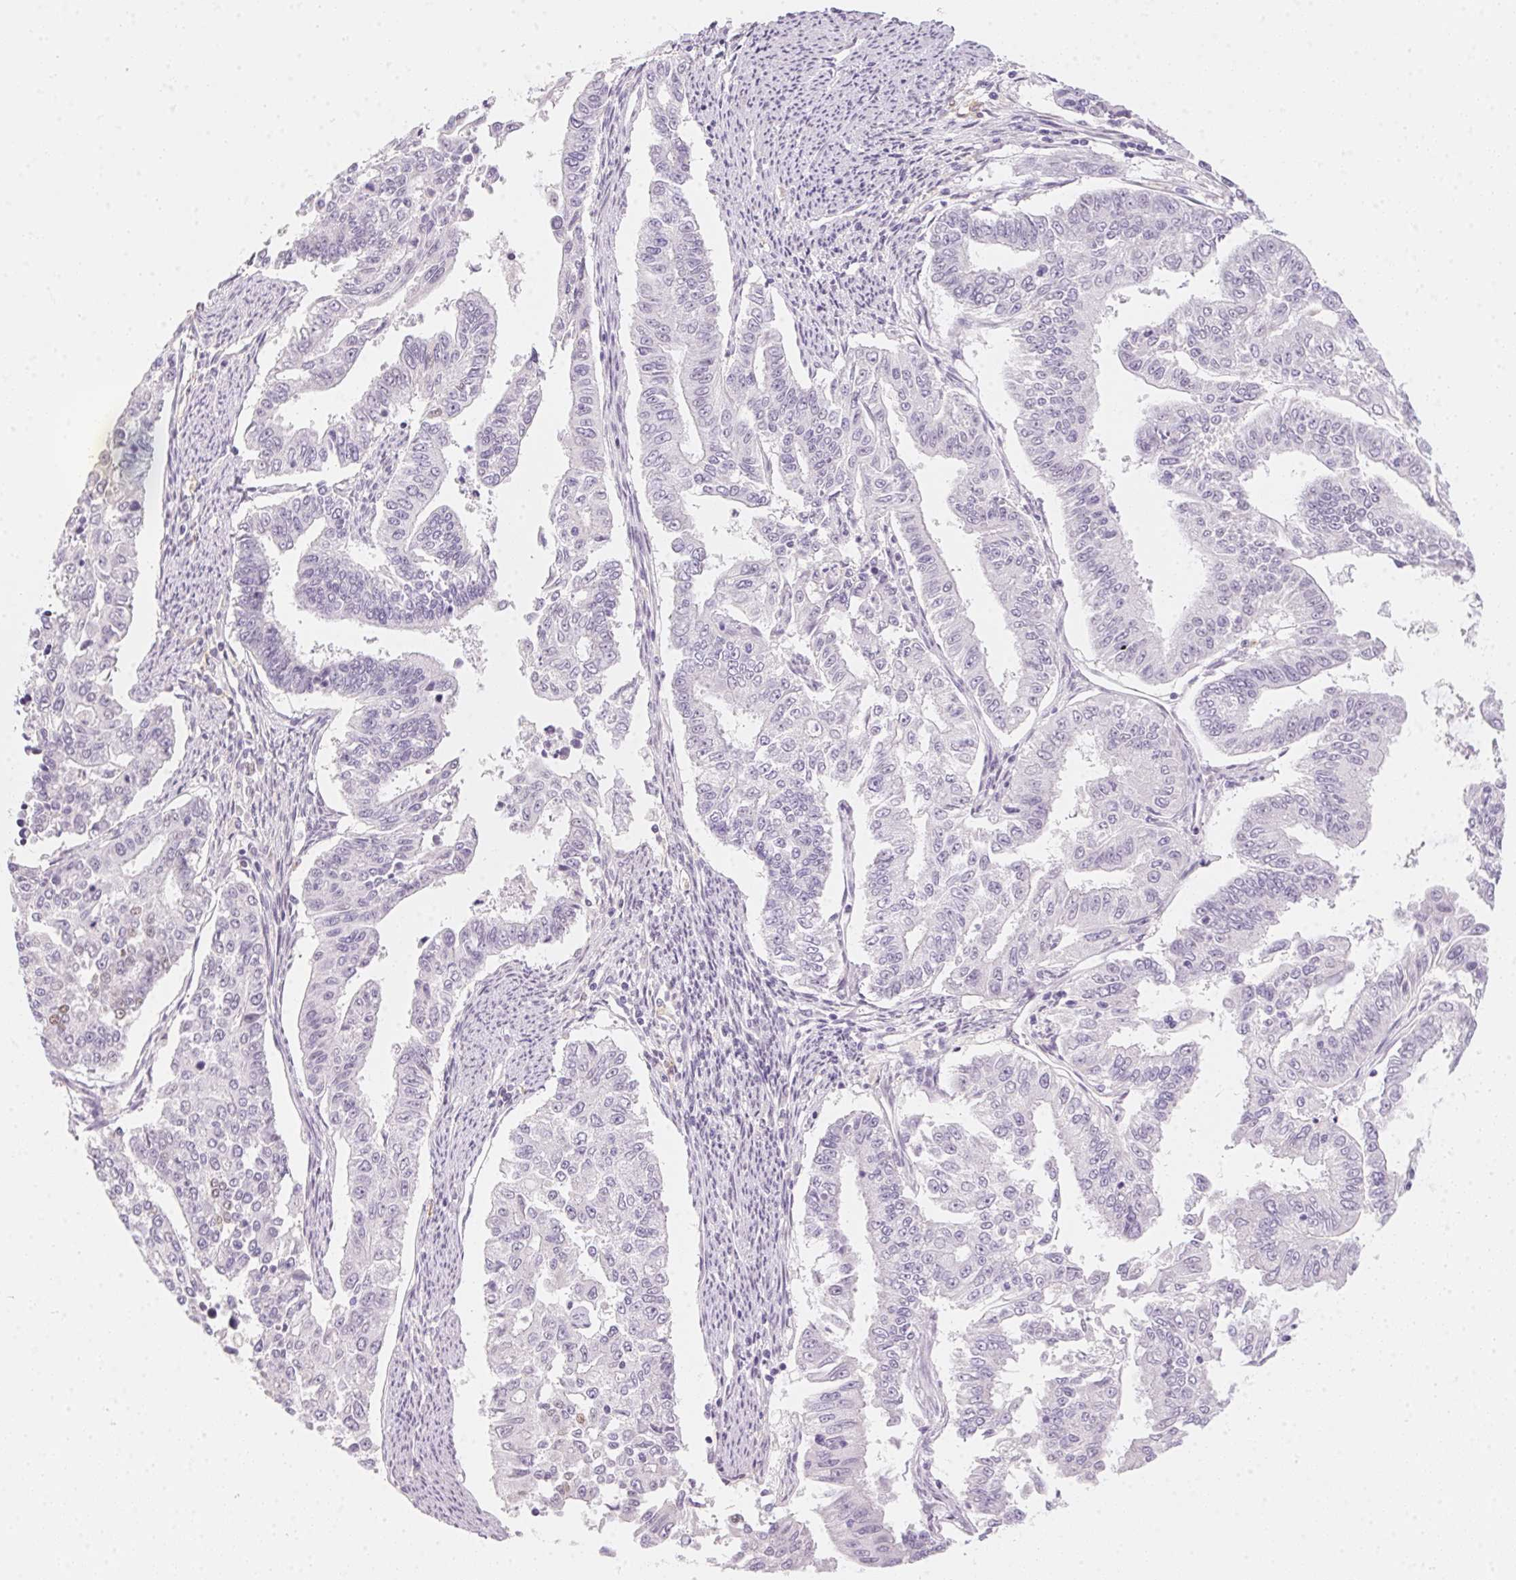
{"staining": {"intensity": "negative", "quantity": "none", "location": "none"}, "tissue": "endometrial cancer", "cell_type": "Tumor cells", "image_type": "cancer", "snomed": [{"axis": "morphology", "description": "Adenocarcinoma, NOS"}, {"axis": "topography", "description": "Uterus"}], "caption": "Immunohistochemical staining of human adenocarcinoma (endometrial) shows no significant expression in tumor cells.", "gene": "MORC1", "patient": {"sex": "female", "age": 59}}